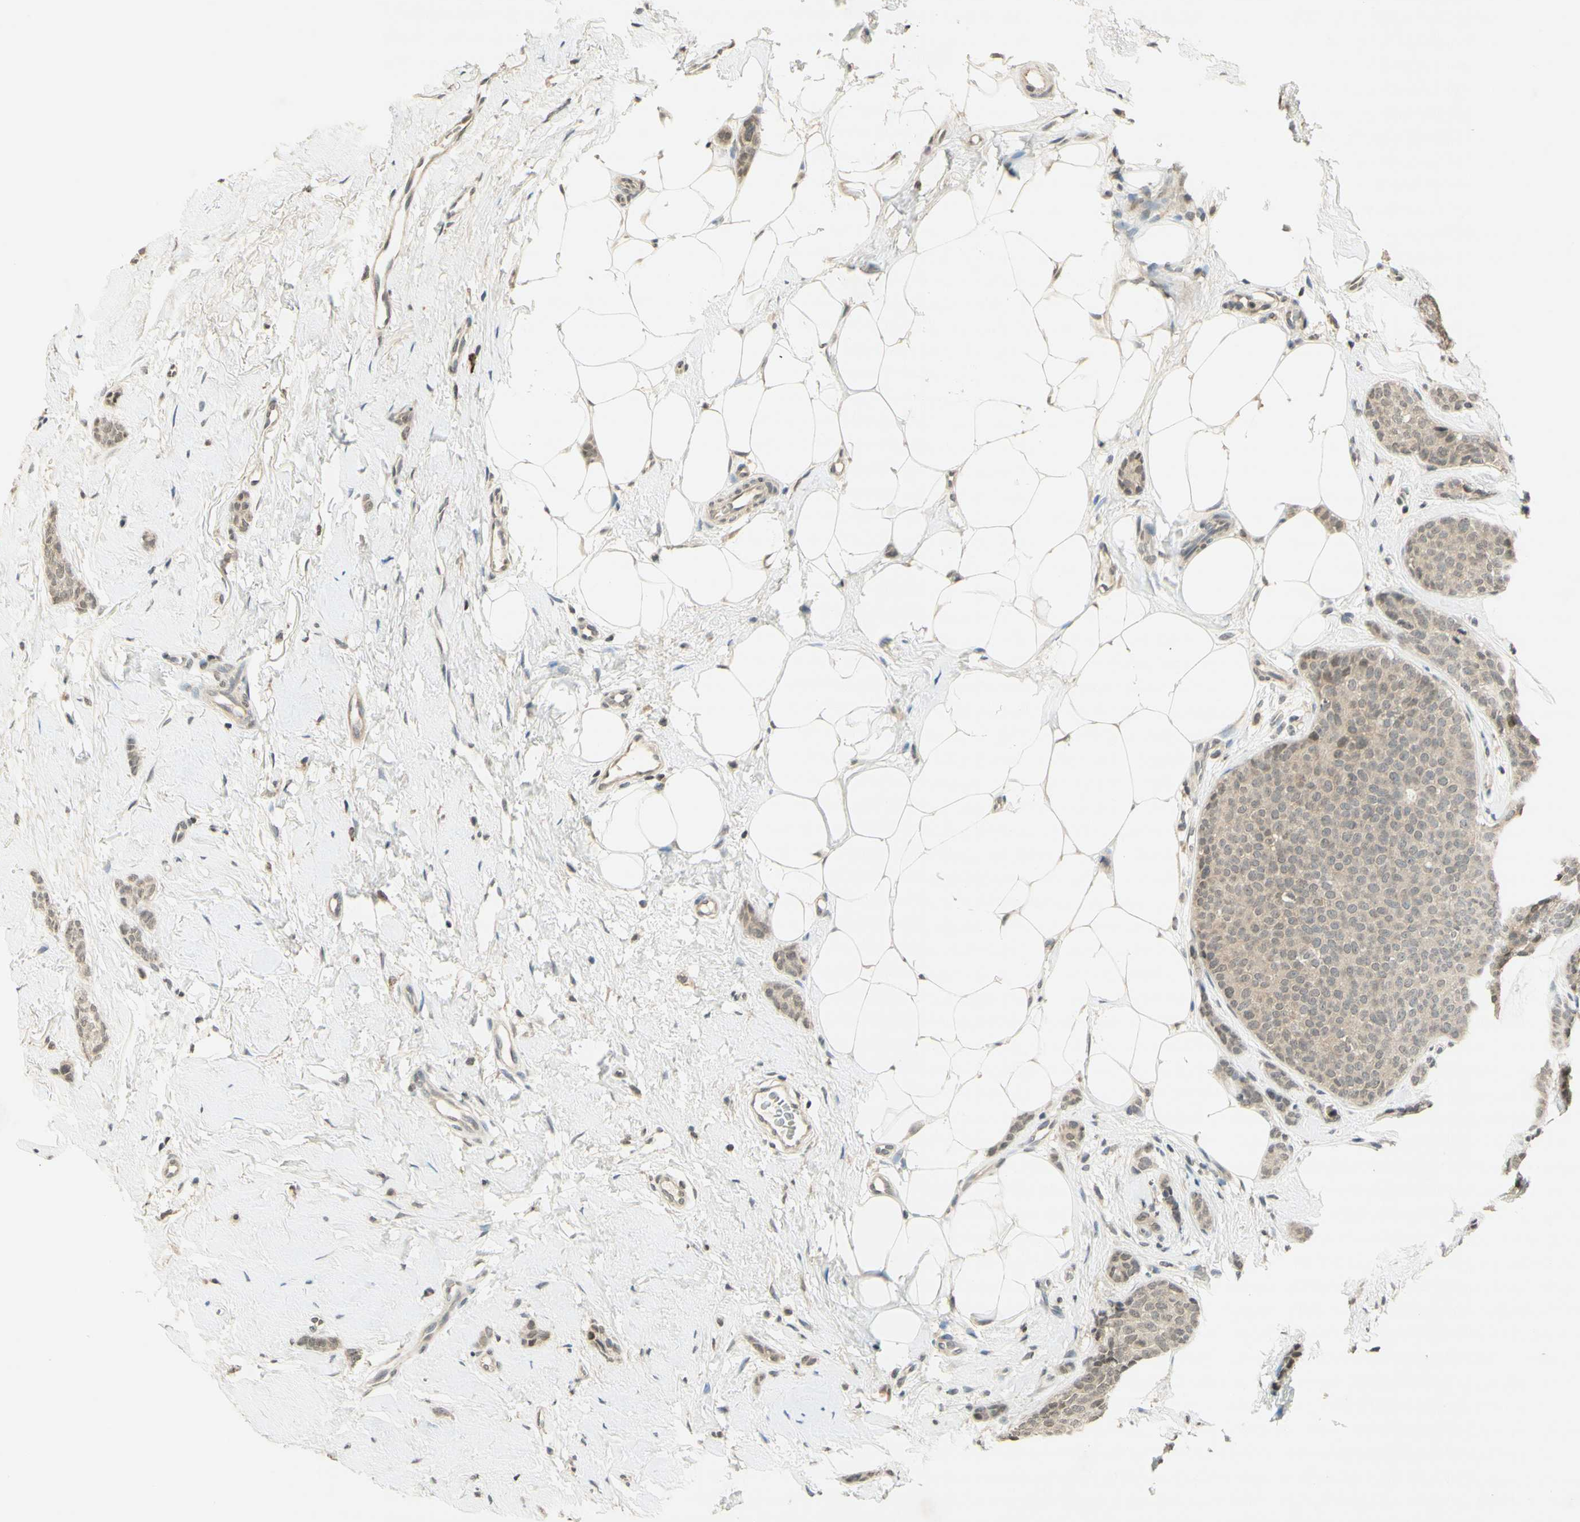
{"staining": {"intensity": "weak", "quantity": ">75%", "location": "cytoplasmic/membranous"}, "tissue": "breast cancer", "cell_type": "Tumor cells", "image_type": "cancer", "snomed": [{"axis": "morphology", "description": "Lobular carcinoma"}, {"axis": "topography", "description": "Skin"}, {"axis": "topography", "description": "Breast"}], "caption": "This histopathology image demonstrates IHC staining of human breast lobular carcinoma, with low weak cytoplasmic/membranous expression in about >75% of tumor cells.", "gene": "GLI1", "patient": {"sex": "female", "age": 46}}